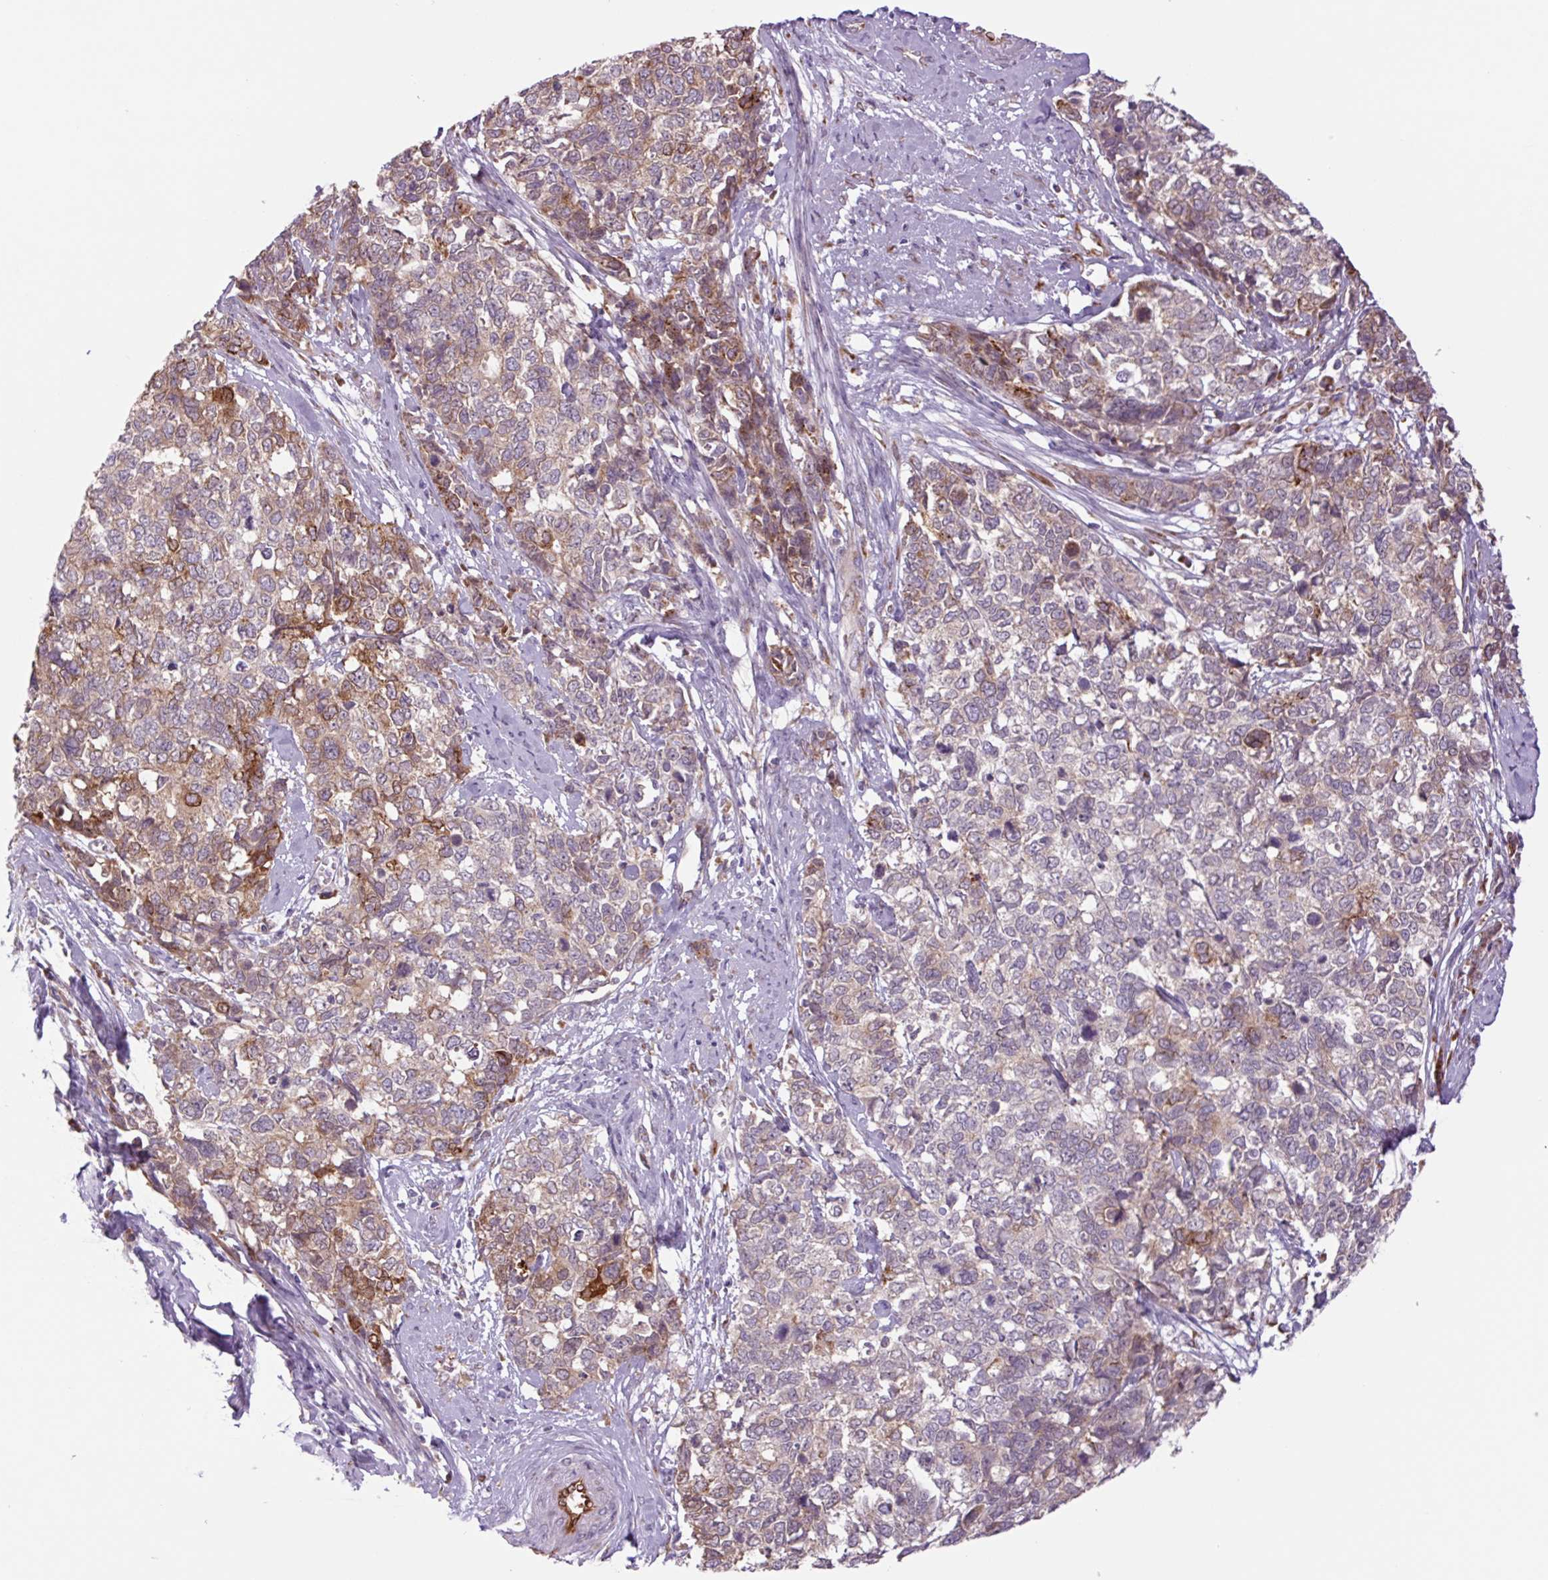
{"staining": {"intensity": "moderate", "quantity": "25%-75%", "location": "cytoplasmic/membranous"}, "tissue": "cervical cancer", "cell_type": "Tumor cells", "image_type": "cancer", "snomed": [{"axis": "morphology", "description": "Adenocarcinoma, NOS"}, {"axis": "topography", "description": "Cervix"}], "caption": "DAB immunohistochemical staining of cervical adenocarcinoma shows moderate cytoplasmic/membranous protein staining in about 25%-75% of tumor cells. Nuclei are stained in blue.", "gene": "PLA2G4A", "patient": {"sex": "female", "age": 63}}